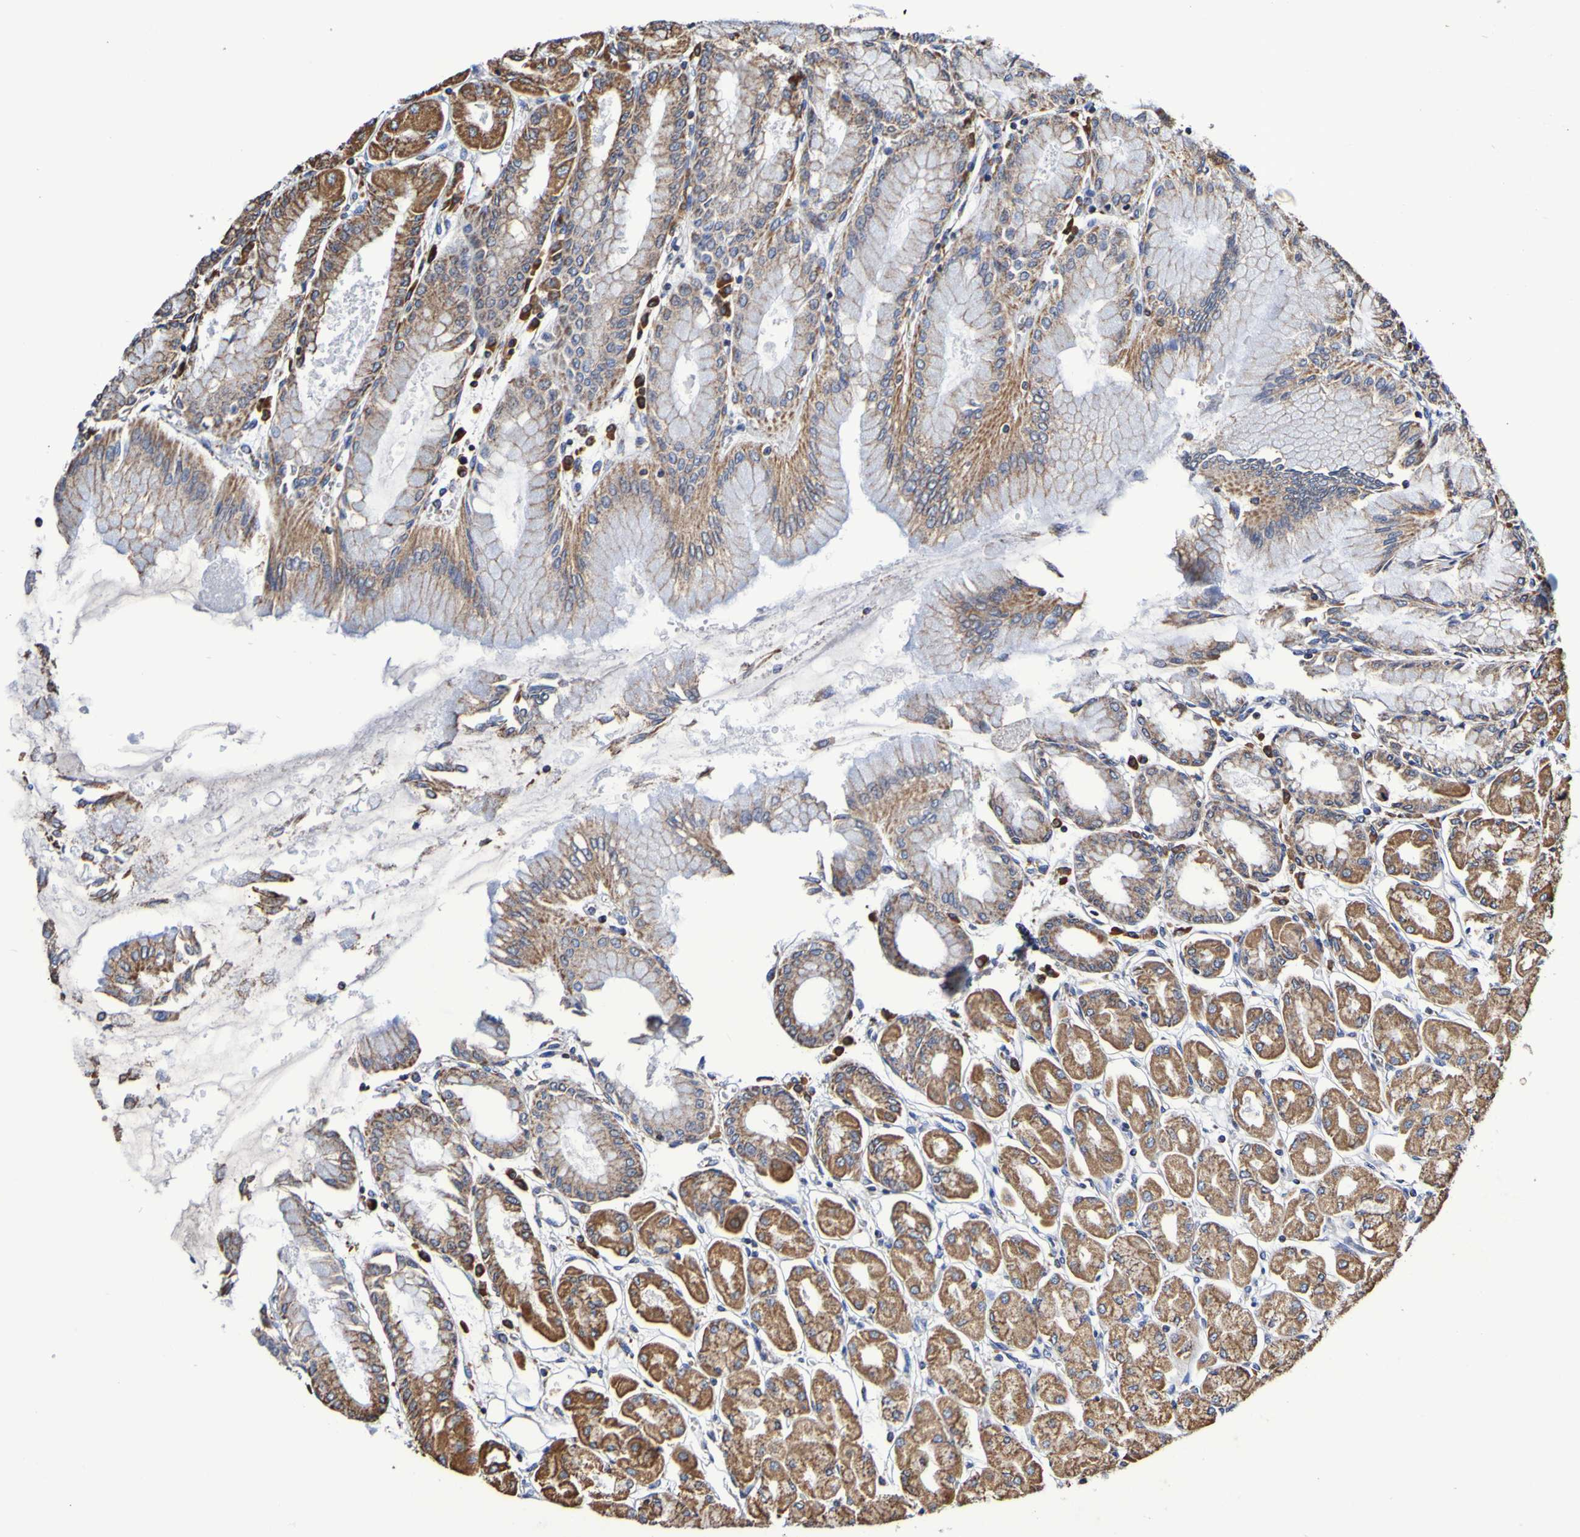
{"staining": {"intensity": "strong", "quantity": ">75%", "location": "cytoplasmic/membranous"}, "tissue": "stomach", "cell_type": "Glandular cells", "image_type": "normal", "snomed": [{"axis": "morphology", "description": "Normal tissue, NOS"}, {"axis": "topography", "description": "Stomach, upper"}], "caption": "Immunohistochemical staining of unremarkable human stomach reveals strong cytoplasmic/membranous protein expression in approximately >75% of glandular cells. Nuclei are stained in blue.", "gene": "IL18R1", "patient": {"sex": "female", "age": 56}}